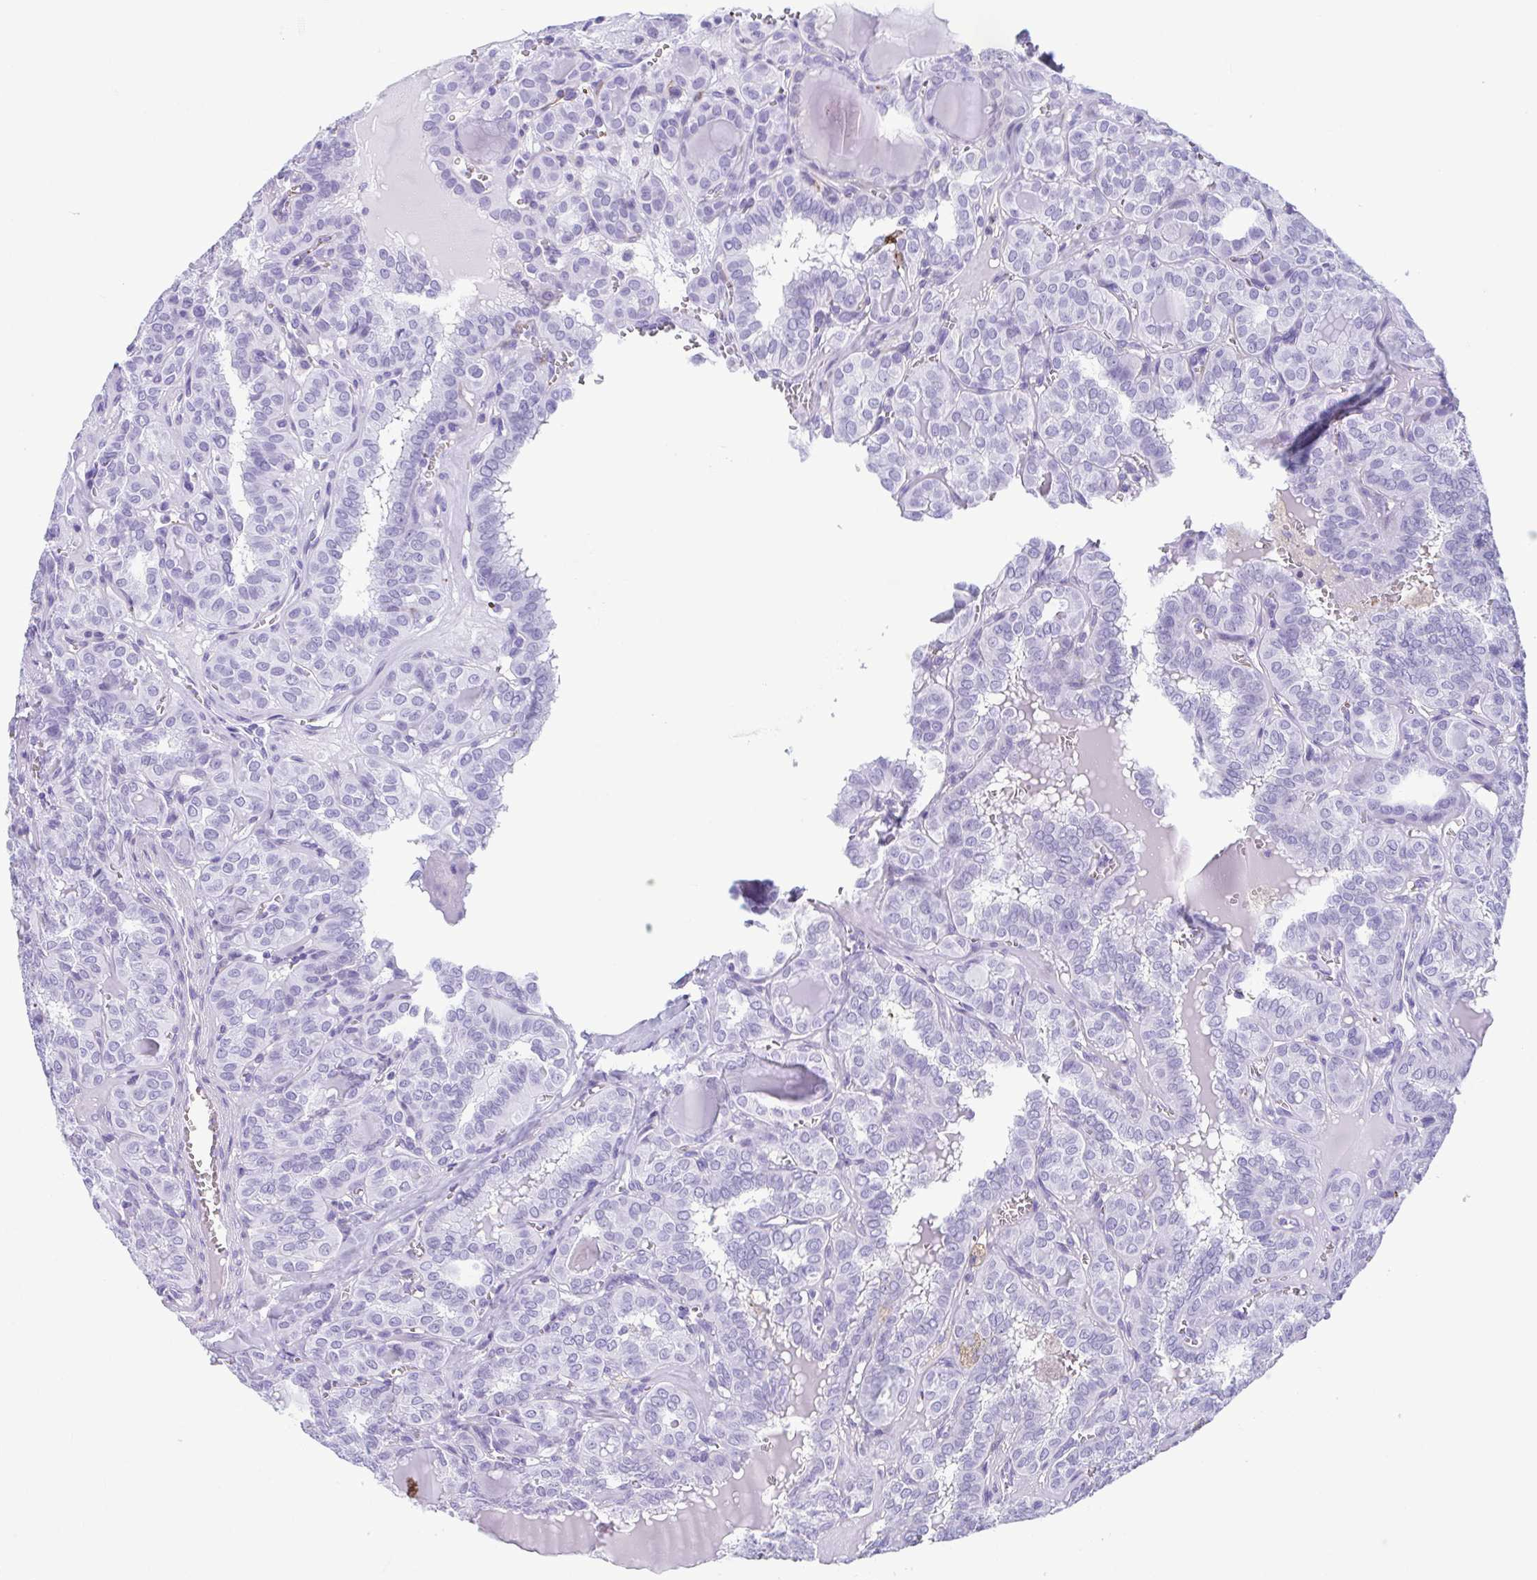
{"staining": {"intensity": "negative", "quantity": "none", "location": "none"}, "tissue": "thyroid cancer", "cell_type": "Tumor cells", "image_type": "cancer", "snomed": [{"axis": "morphology", "description": "Papillary adenocarcinoma, NOS"}, {"axis": "topography", "description": "Thyroid gland"}], "caption": "There is no significant expression in tumor cells of thyroid papillary adenocarcinoma.", "gene": "TCEAL3", "patient": {"sex": "female", "age": 41}}